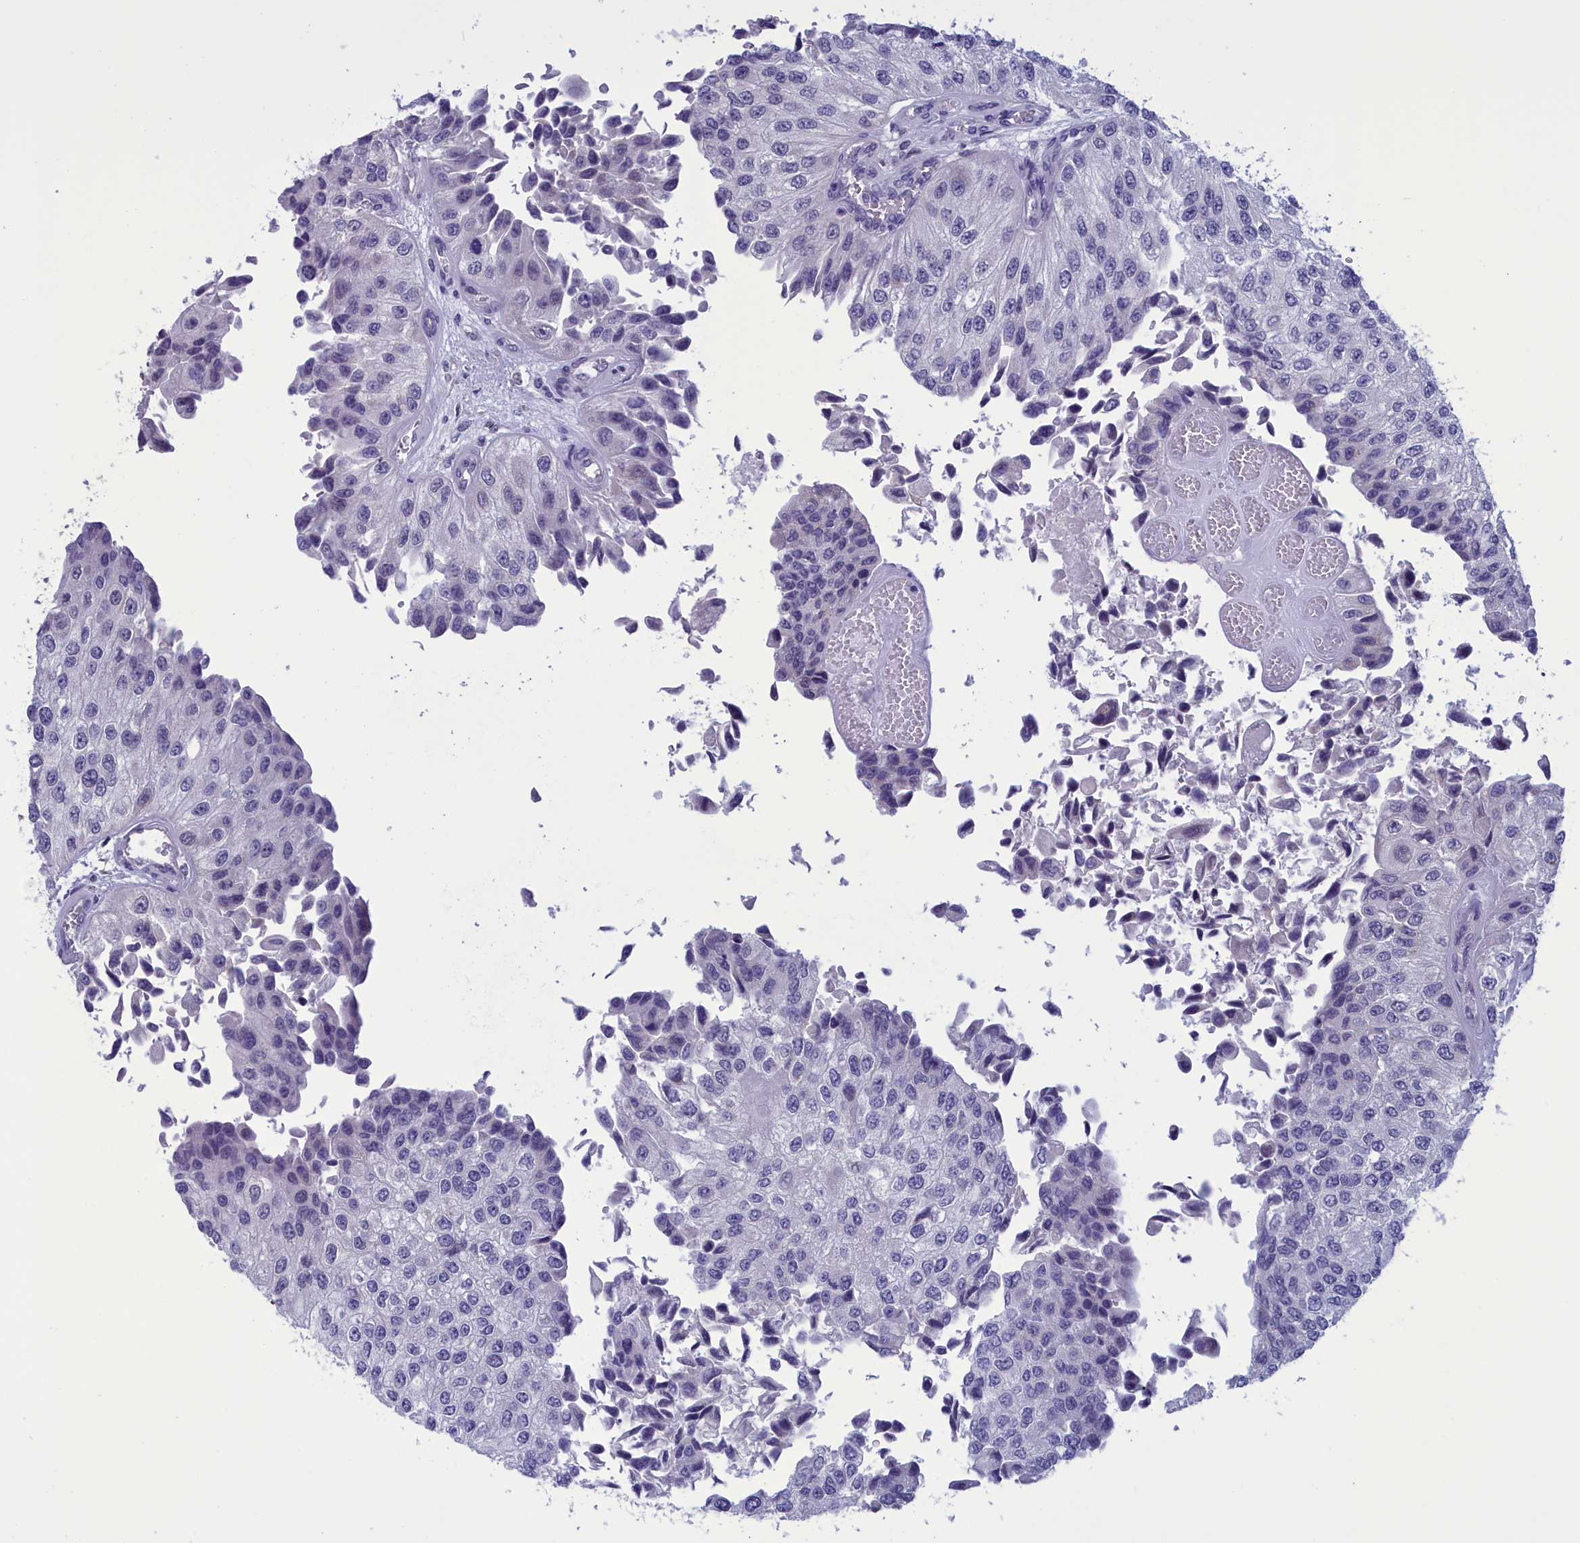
{"staining": {"intensity": "negative", "quantity": "none", "location": "none"}, "tissue": "urothelial cancer", "cell_type": "Tumor cells", "image_type": "cancer", "snomed": [{"axis": "morphology", "description": "Urothelial carcinoma, High grade"}, {"axis": "topography", "description": "Kidney"}, {"axis": "topography", "description": "Urinary bladder"}], "caption": "Image shows no significant protein staining in tumor cells of urothelial carcinoma (high-grade).", "gene": "PARS2", "patient": {"sex": "male", "age": 77}}